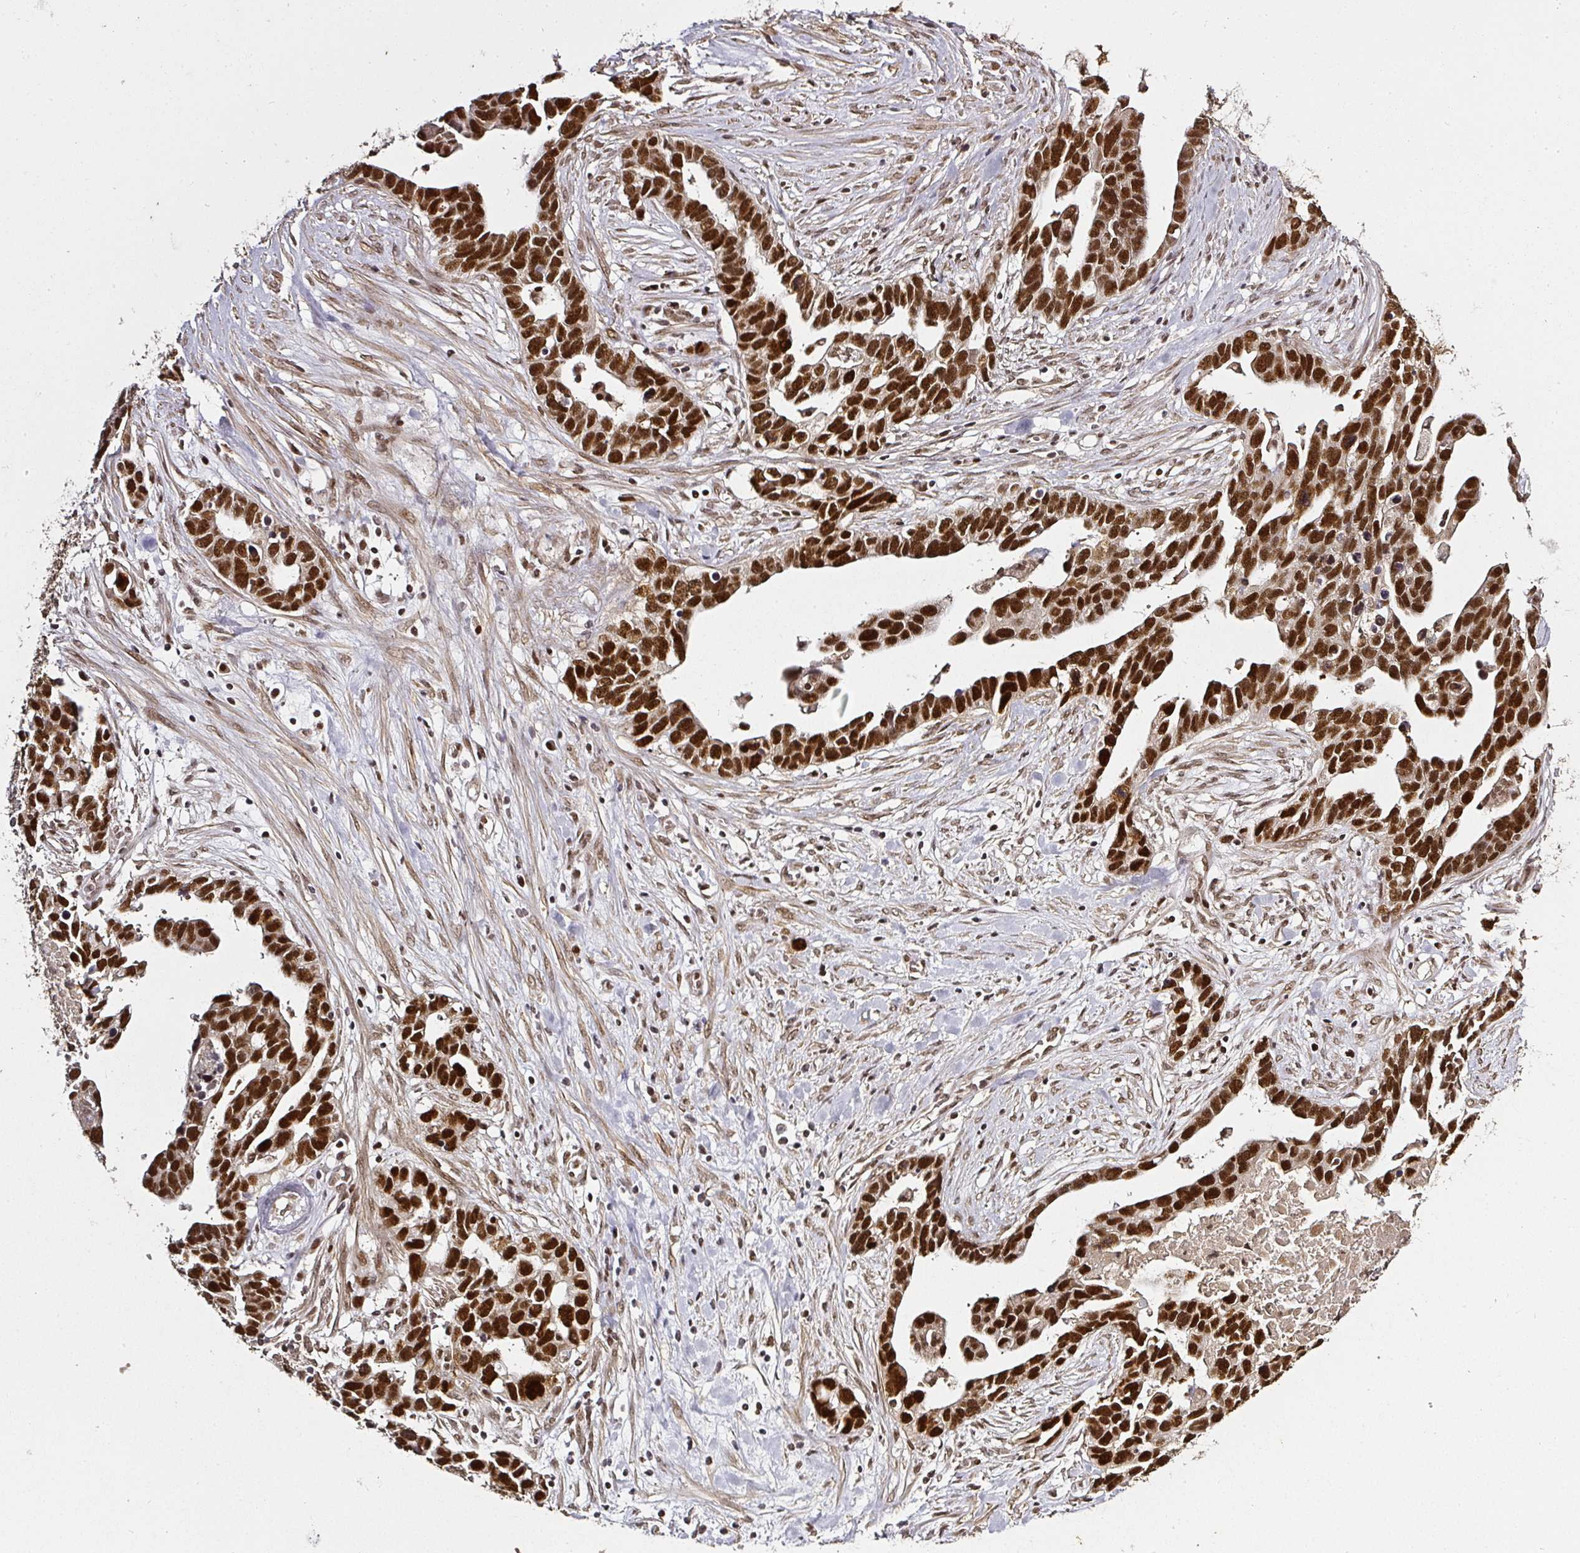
{"staining": {"intensity": "strong", "quantity": ">75%", "location": "nuclear"}, "tissue": "ovarian cancer", "cell_type": "Tumor cells", "image_type": "cancer", "snomed": [{"axis": "morphology", "description": "Cystadenocarcinoma, serous, NOS"}, {"axis": "topography", "description": "Ovary"}], "caption": "Strong nuclear protein staining is identified in about >75% of tumor cells in serous cystadenocarcinoma (ovarian).", "gene": "GPRIN2", "patient": {"sex": "female", "age": 54}}